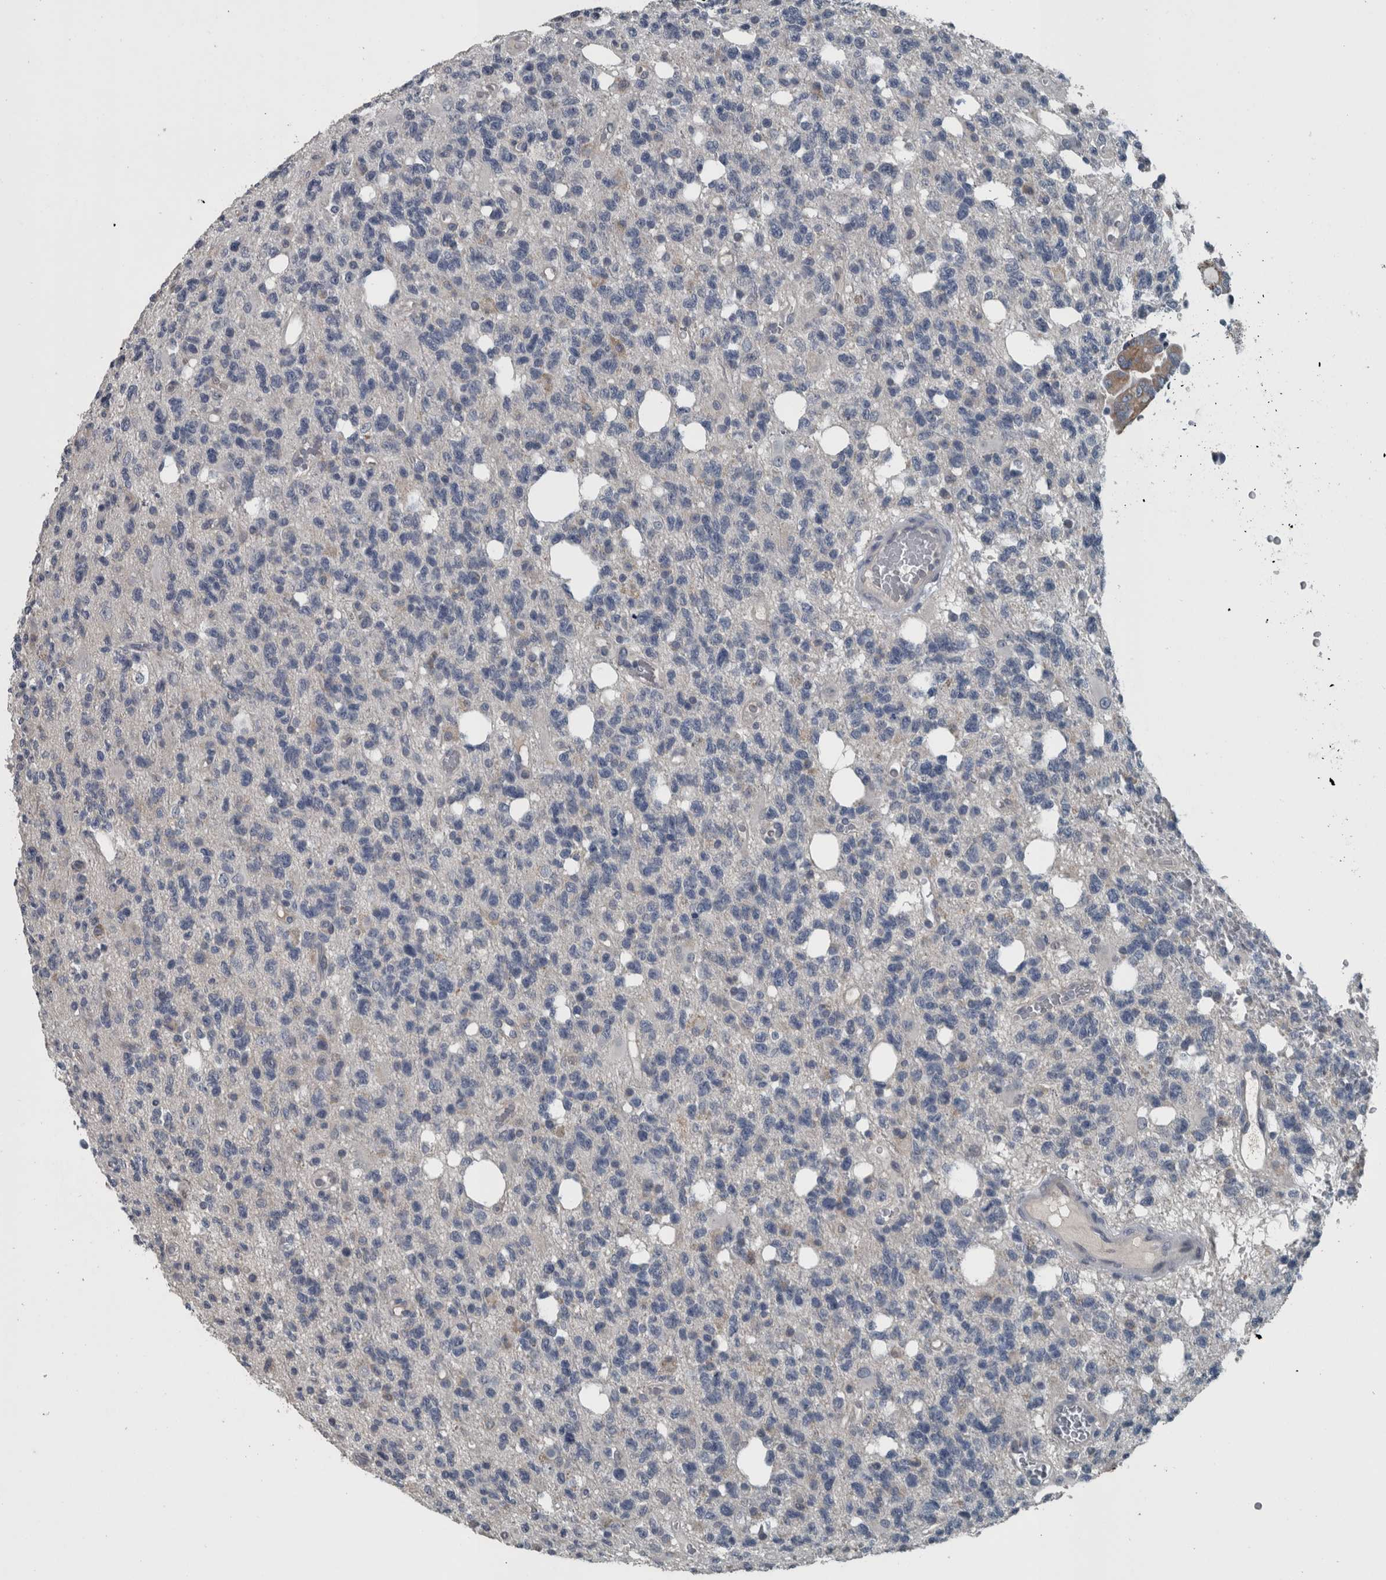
{"staining": {"intensity": "negative", "quantity": "none", "location": "none"}, "tissue": "glioma", "cell_type": "Tumor cells", "image_type": "cancer", "snomed": [{"axis": "morphology", "description": "Glioma, malignant, High grade"}, {"axis": "topography", "description": "Brain"}], "caption": "Immunohistochemistry histopathology image of neoplastic tissue: high-grade glioma (malignant) stained with DAB (3,3'-diaminobenzidine) demonstrates no significant protein expression in tumor cells. Nuclei are stained in blue.", "gene": "KRT20", "patient": {"sex": "female", "age": 62}}